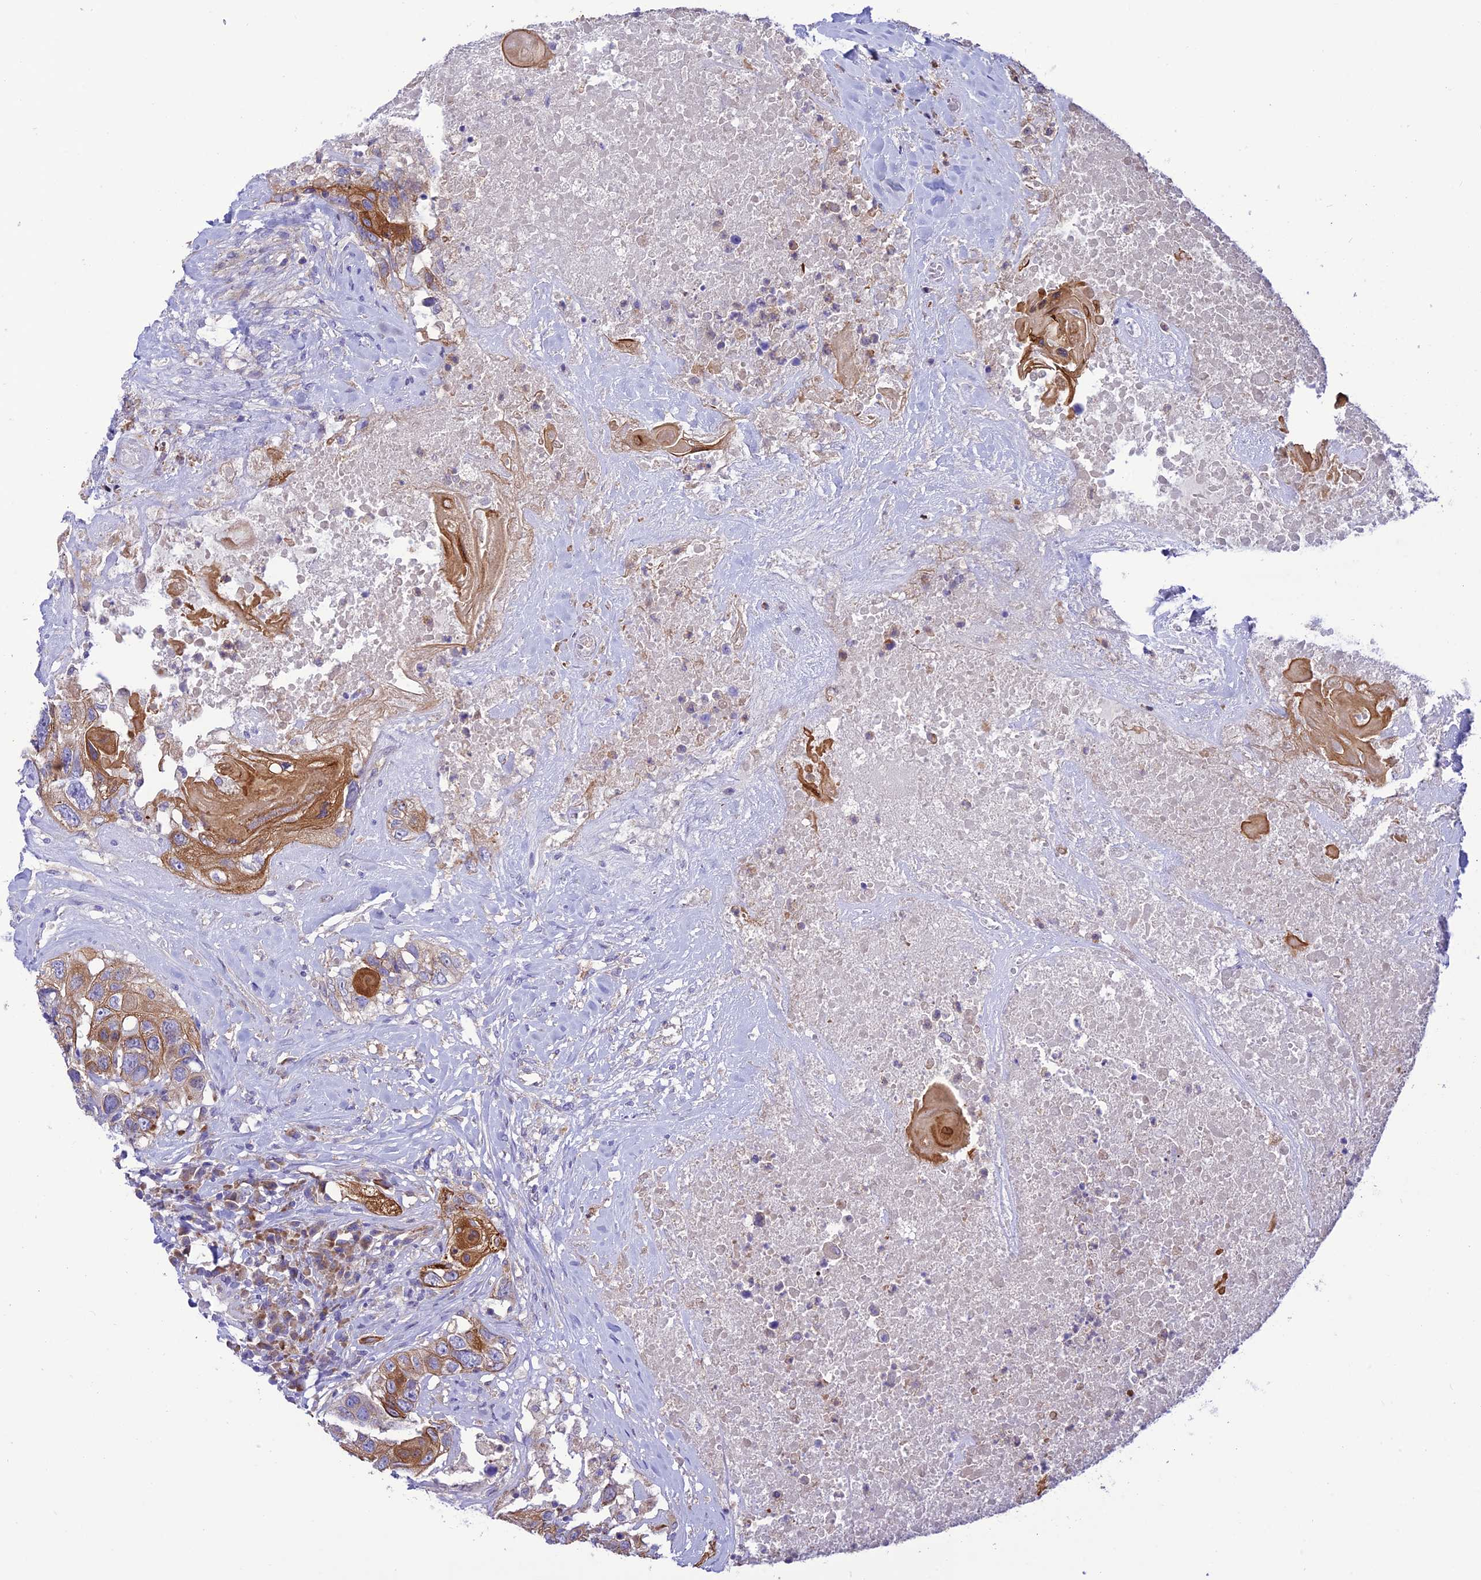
{"staining": {"intensity": "moderate", "quantity": "25%-75%", "location": "cytoplasmic/membranous"}, "tissue": "head and neck cancer", "cell_type": "Tumor cells", "image_type": "cancer", "snomed": [{"axis": "morphology", "description": "Squamous cell carcinoma, NOS"}, {"axis": "topography", "description": "Head-Neck"}], "caption": "Head and neck cancer (squamous cell carcinoma) stained with DAB (3,3'-diaminobenzidine) immunohistochemistry (IHC) exhibits medium levels of moderate cytoplasmic/membranous staining in approximately 25%-75% of tumor cells.", "gene": "JMY", "patient": {"sex": "male", "age": 66}}